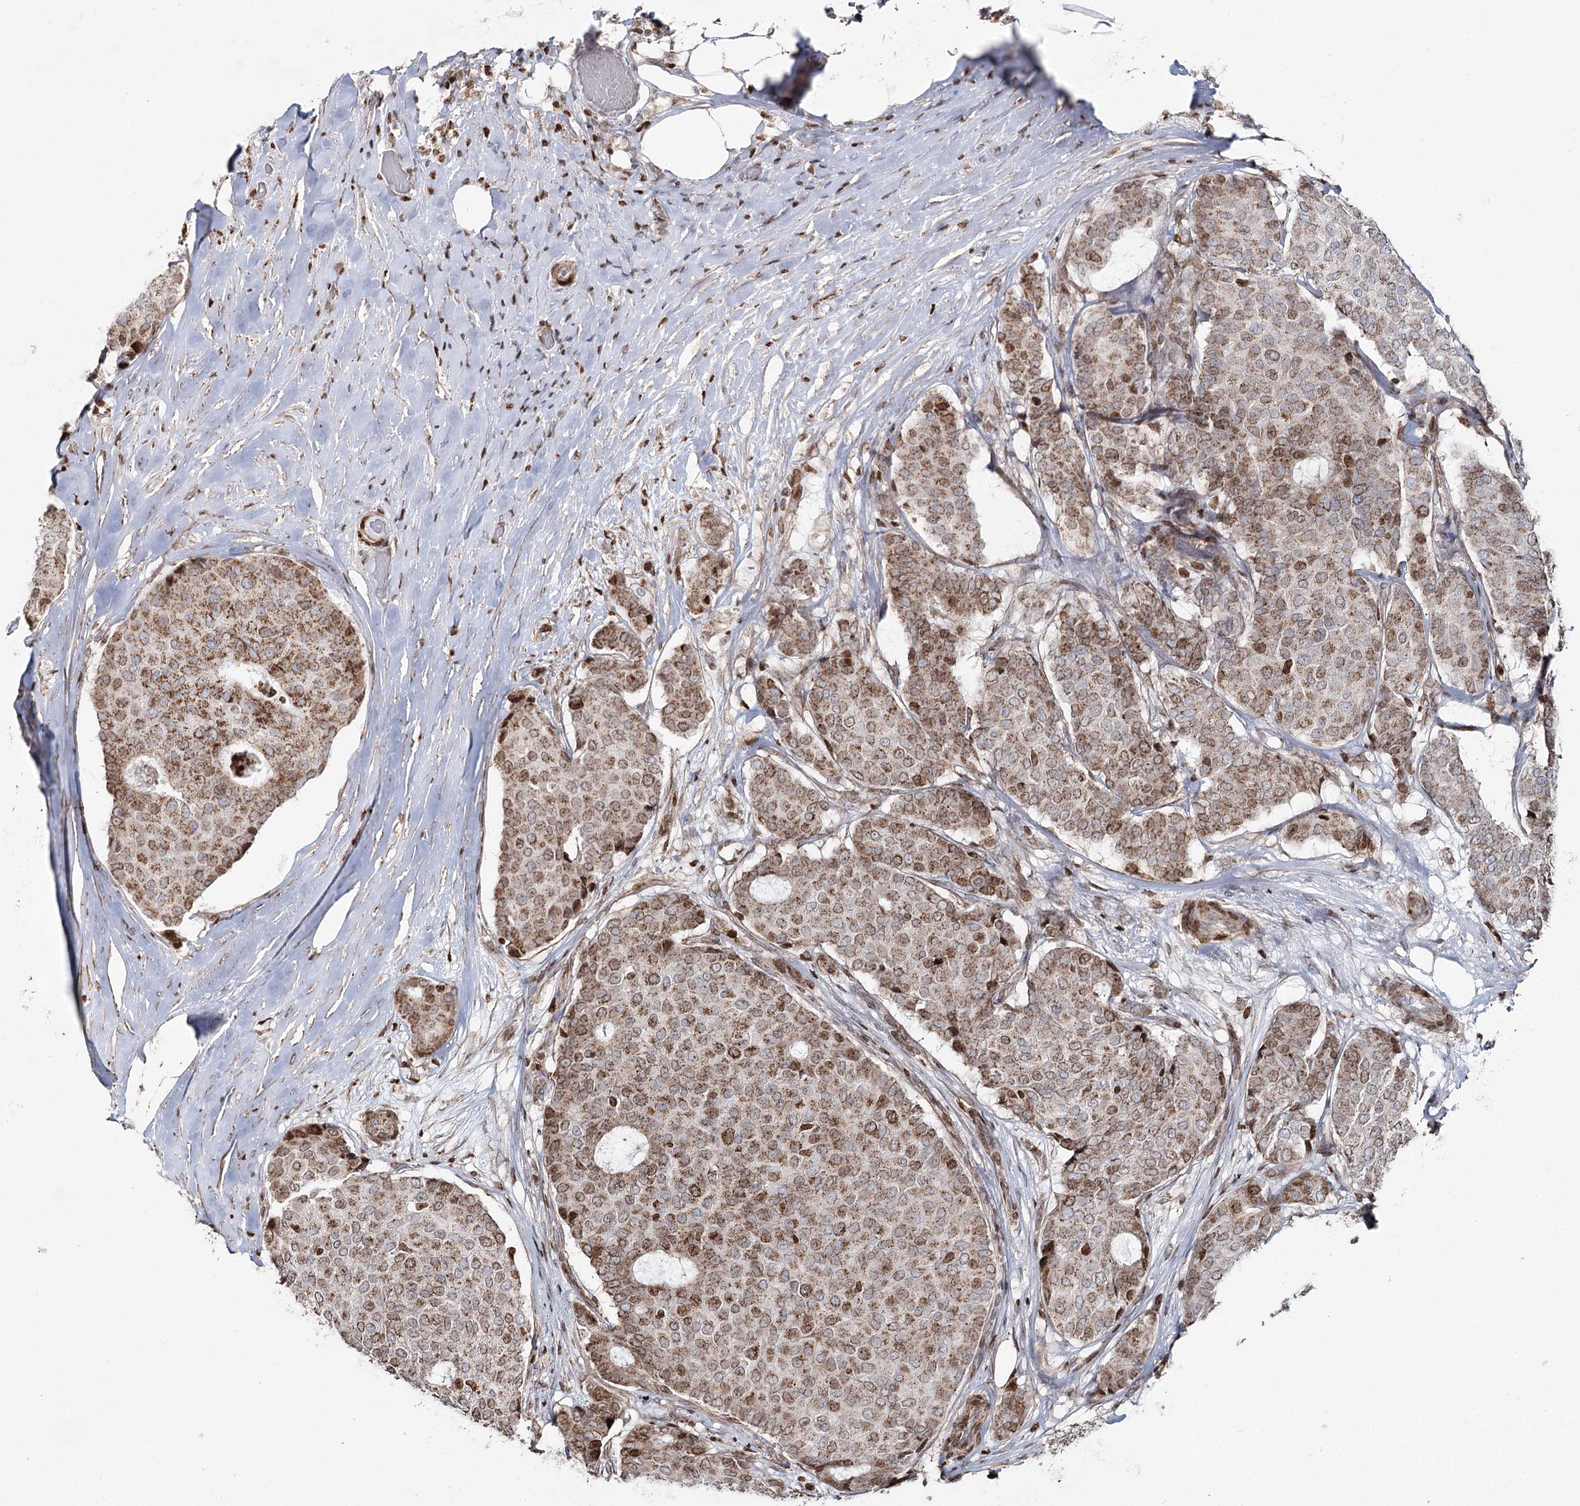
{"staining": {"intensity": "moderate", "quantity": ">75%", "location": "cytoplasmic/membranous,nuclear"}, "tissue": "breast cancer", "cell_type": "Tumor cells", "image_type": "cancer", "snomed": [{"axis": "morphology", "description": "Duct carcinoma"}, {"axis": "topography", "description": "Breast"}], "caption": "Breast invasive ductal carcinoma tissue shows moderate cytoplasmic/membranous and nuclear expression in about >75% of tumor cells, visualized by immunohistochemistry.", "gene": "PDHX", "patient": {"sex": "female", "age": 75}}